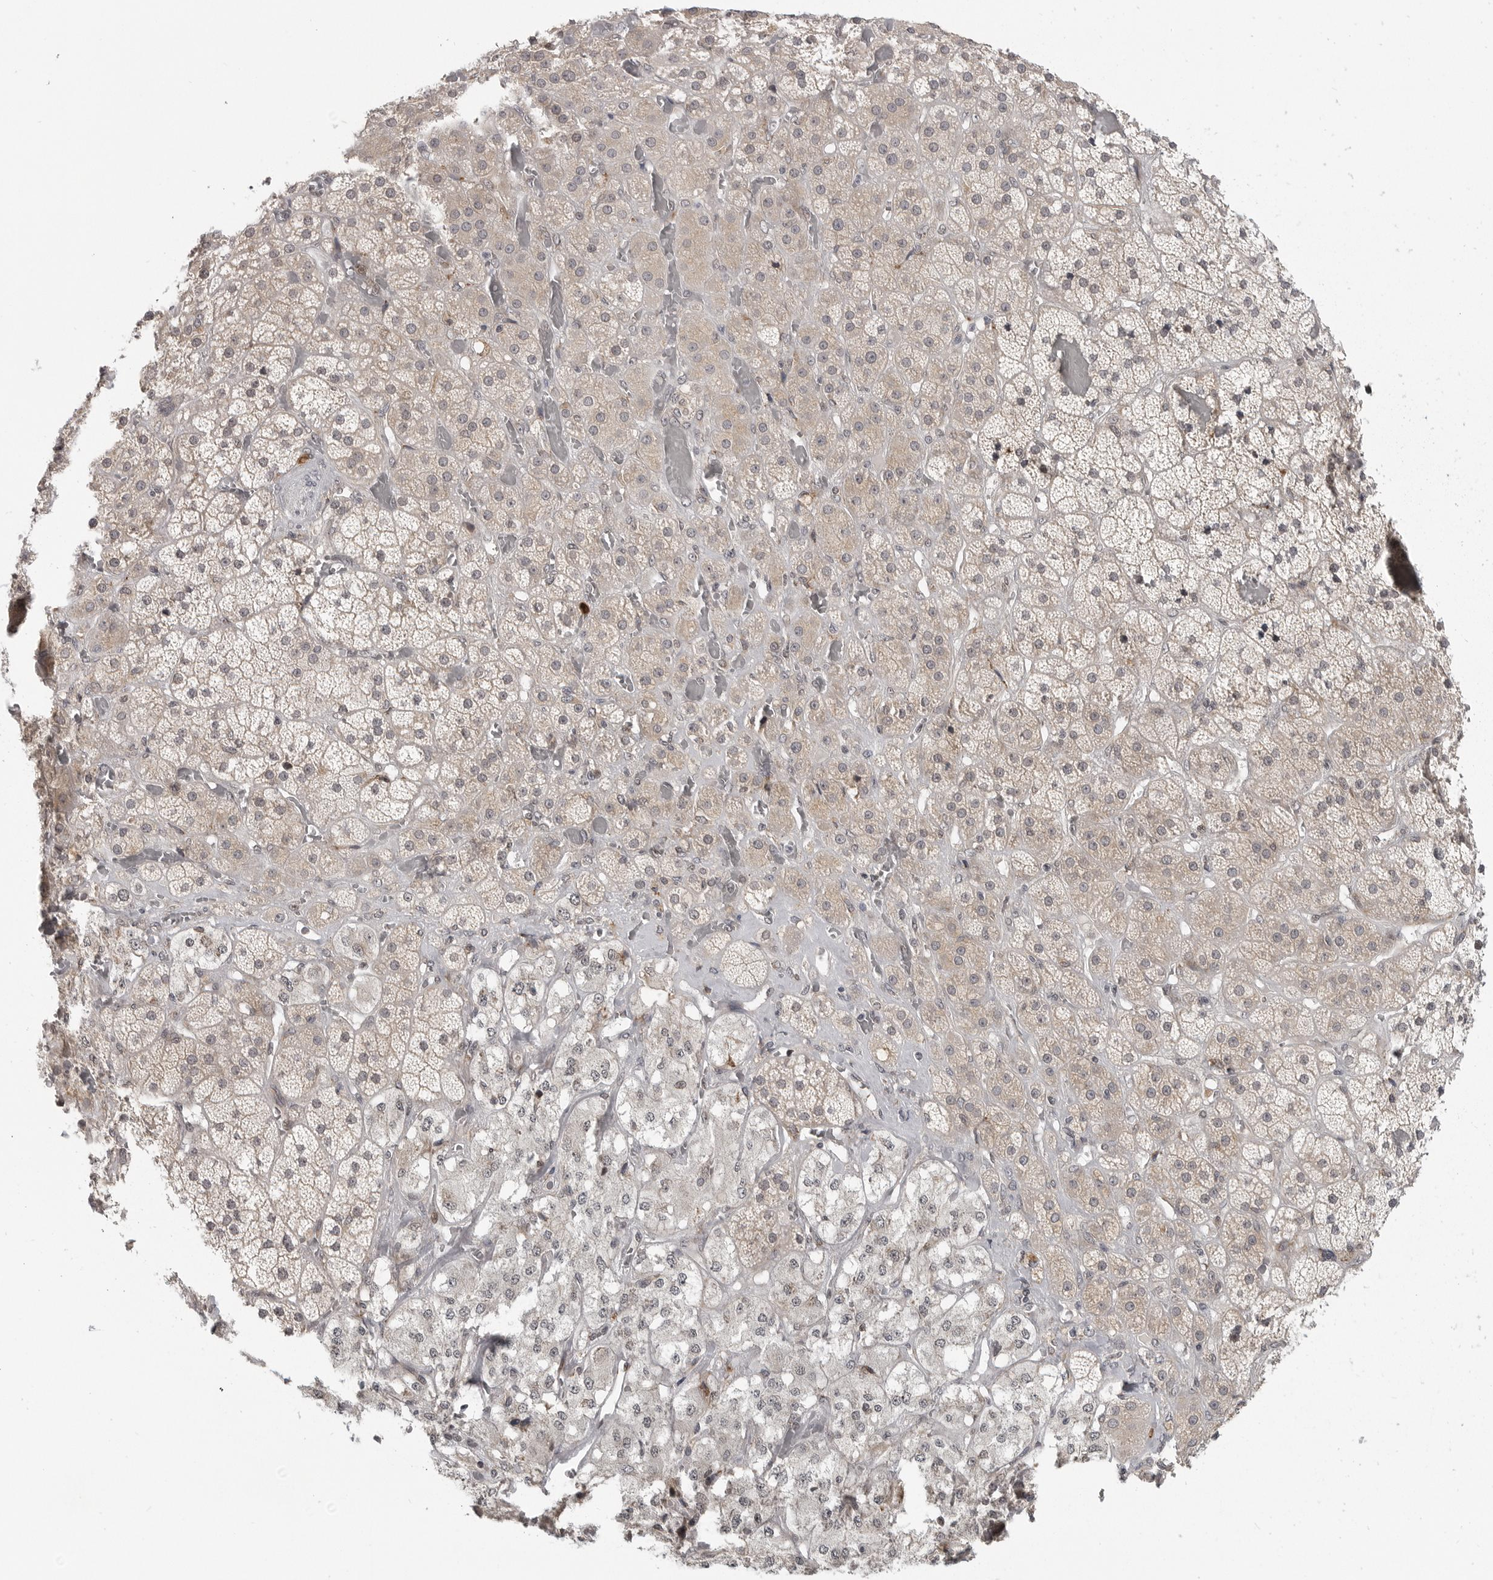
{"staining": {"intensity": "weak", "quantity": "25%-75%", "location": "nuclear"}, "tissue": "adrenal gland", "cell_type": "Glandular cells", "image_type": "normal", "snomed": [{"axis": "morphology", "description": "Normal tissue, NOS"}, {"axis": "topography", "description": "Adrenal gland"}], "caption": "Immunohistochemistry (IHC) of unremarkable human adrenal gland reveals low levels of weak nuclear positivity in about 25%-75% of glandular cells. Ihc stains the protein in brown and the nuclei are stained blue.", "gene": "CEP295NL", "patient": {"sex": "male", "age": 57}}